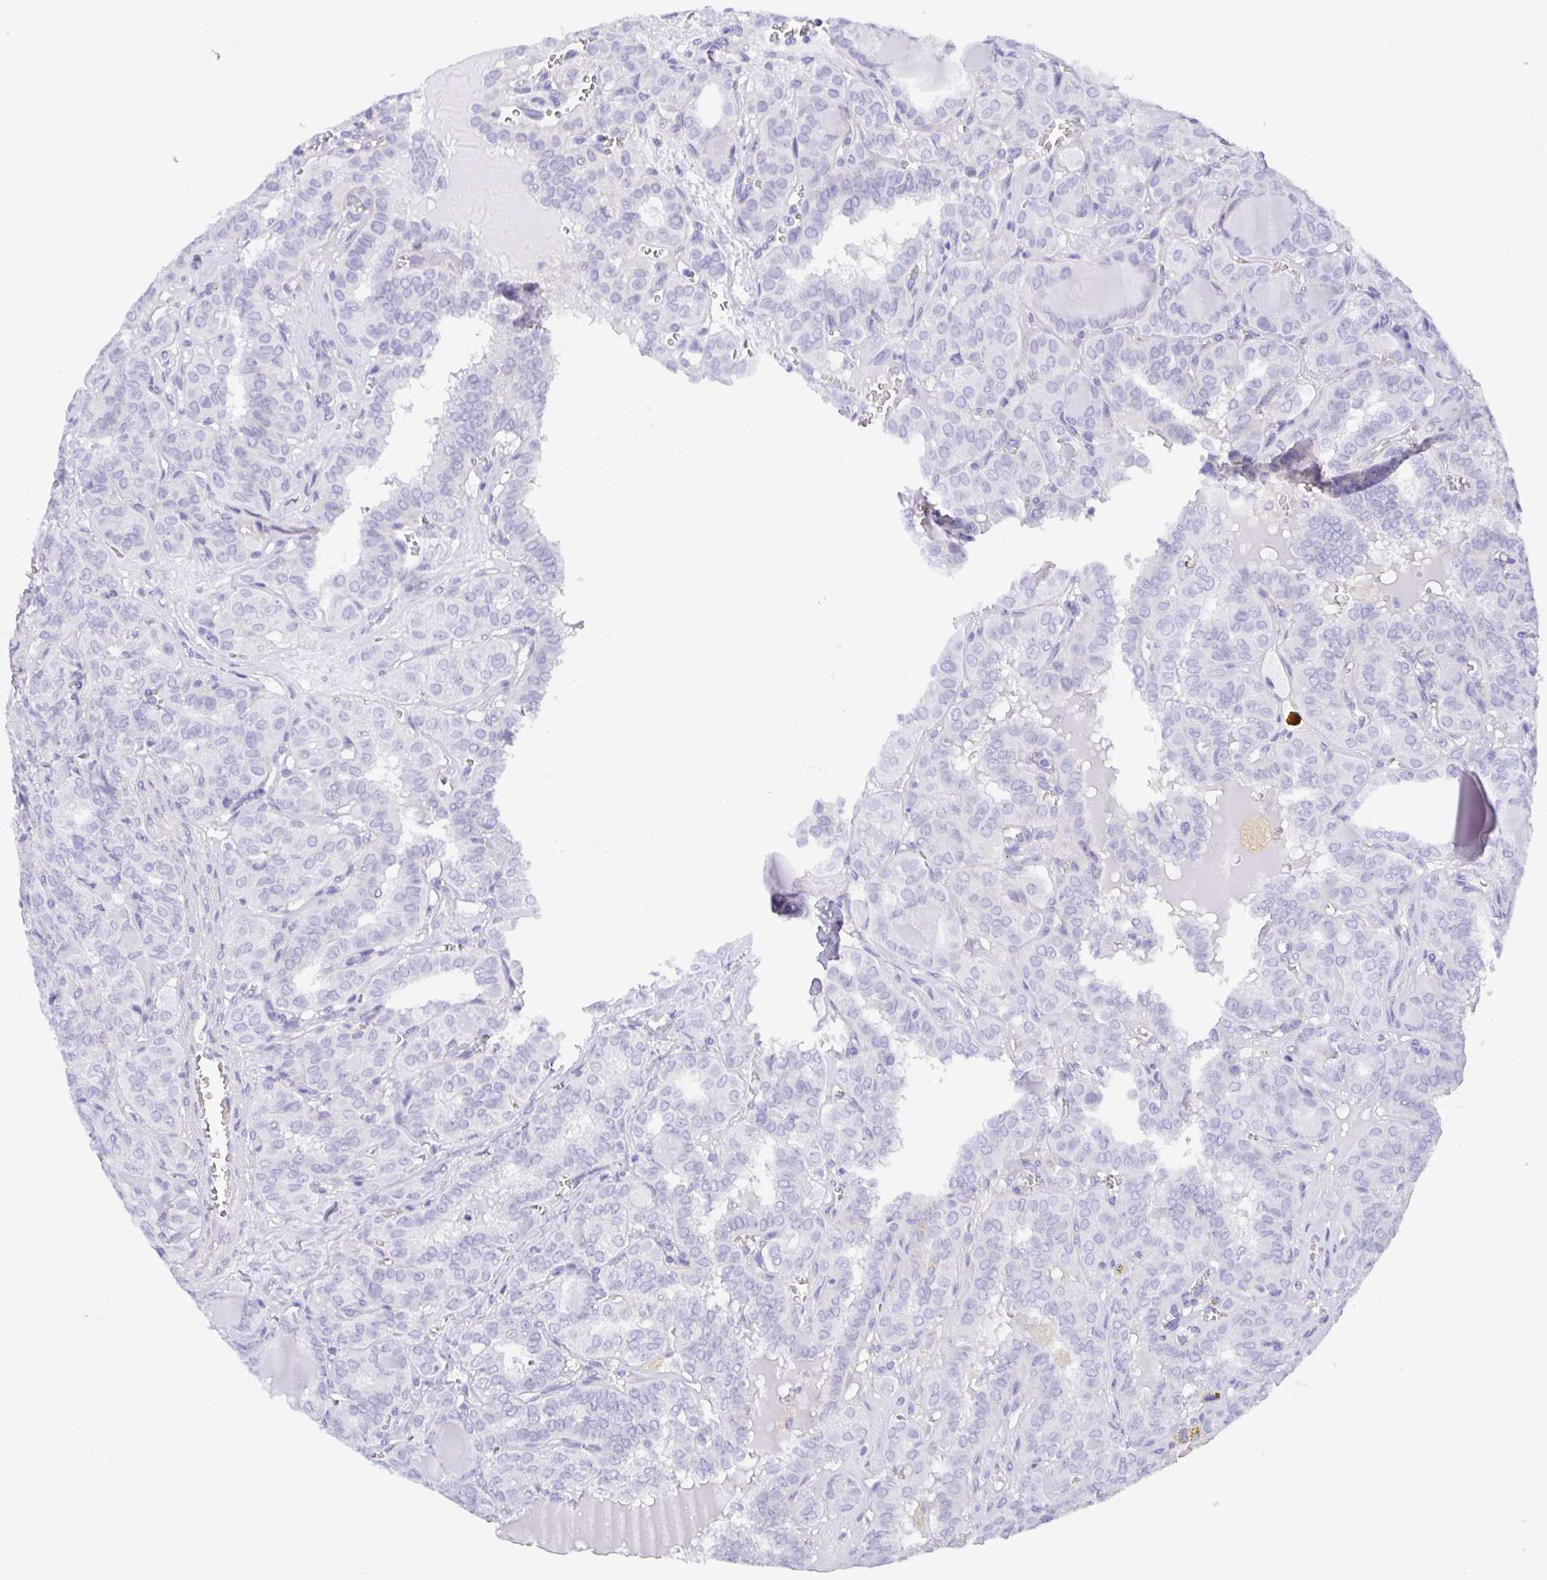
{"staining": {"intensity": "negative", "quantity": "none", "location": "none"}, "tissue": "thyroid cancer", "cell_type": "Tumor cells", "image_type": "cancer", "snomed": [{"axis": "morphology", "description": "Papillary adenocarcinoma, NOS"}, {"axis": "topography", "description": "Thyroid gland"}], "caption": "Immunohistochemistry (IHC) of human thyroid cancer (papillary adenocarcinoma) displays no staining in tumor cells.", "gene": "MUCL3", "patient": {"sex": "female", "age": 41}}